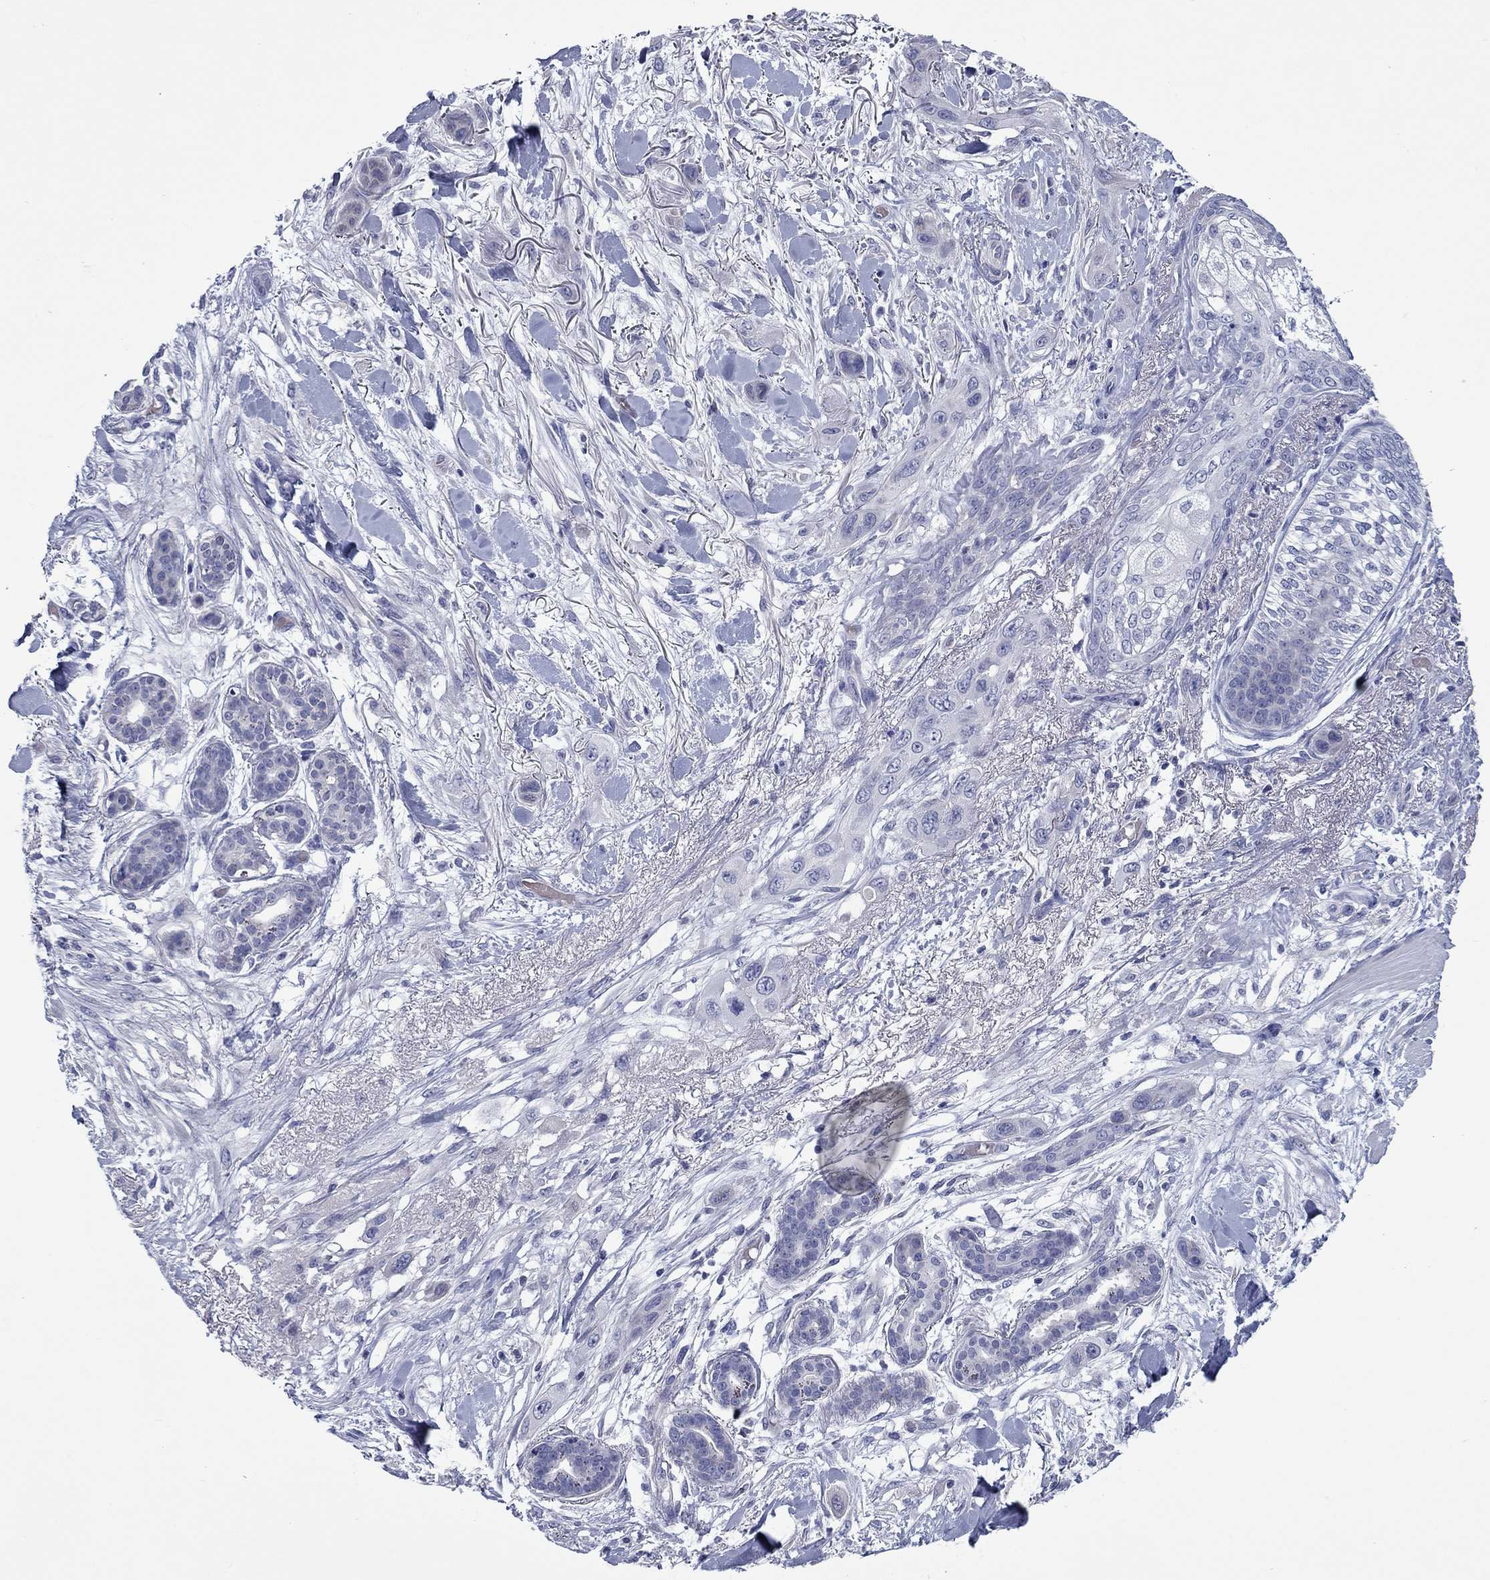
{"staining": {"intensity": "negative", "quantity": "none", "location": "none"}, "tissue": "skin cancer", "cell_type": "Tumor cells", "image_type": "cancer", "snomed": [{"axis": "morphology", "description": "Squamous cell carcinoma, NOS"}, {"axis": "topography", "description": "Skin"}], "caption": "Protein analysis of skin cancer (squamous cell carcinoma) reveals no significant positivity in tumor cells.", "gene": "UNC119B", "patient": {"sex": "male", "age": 79}}